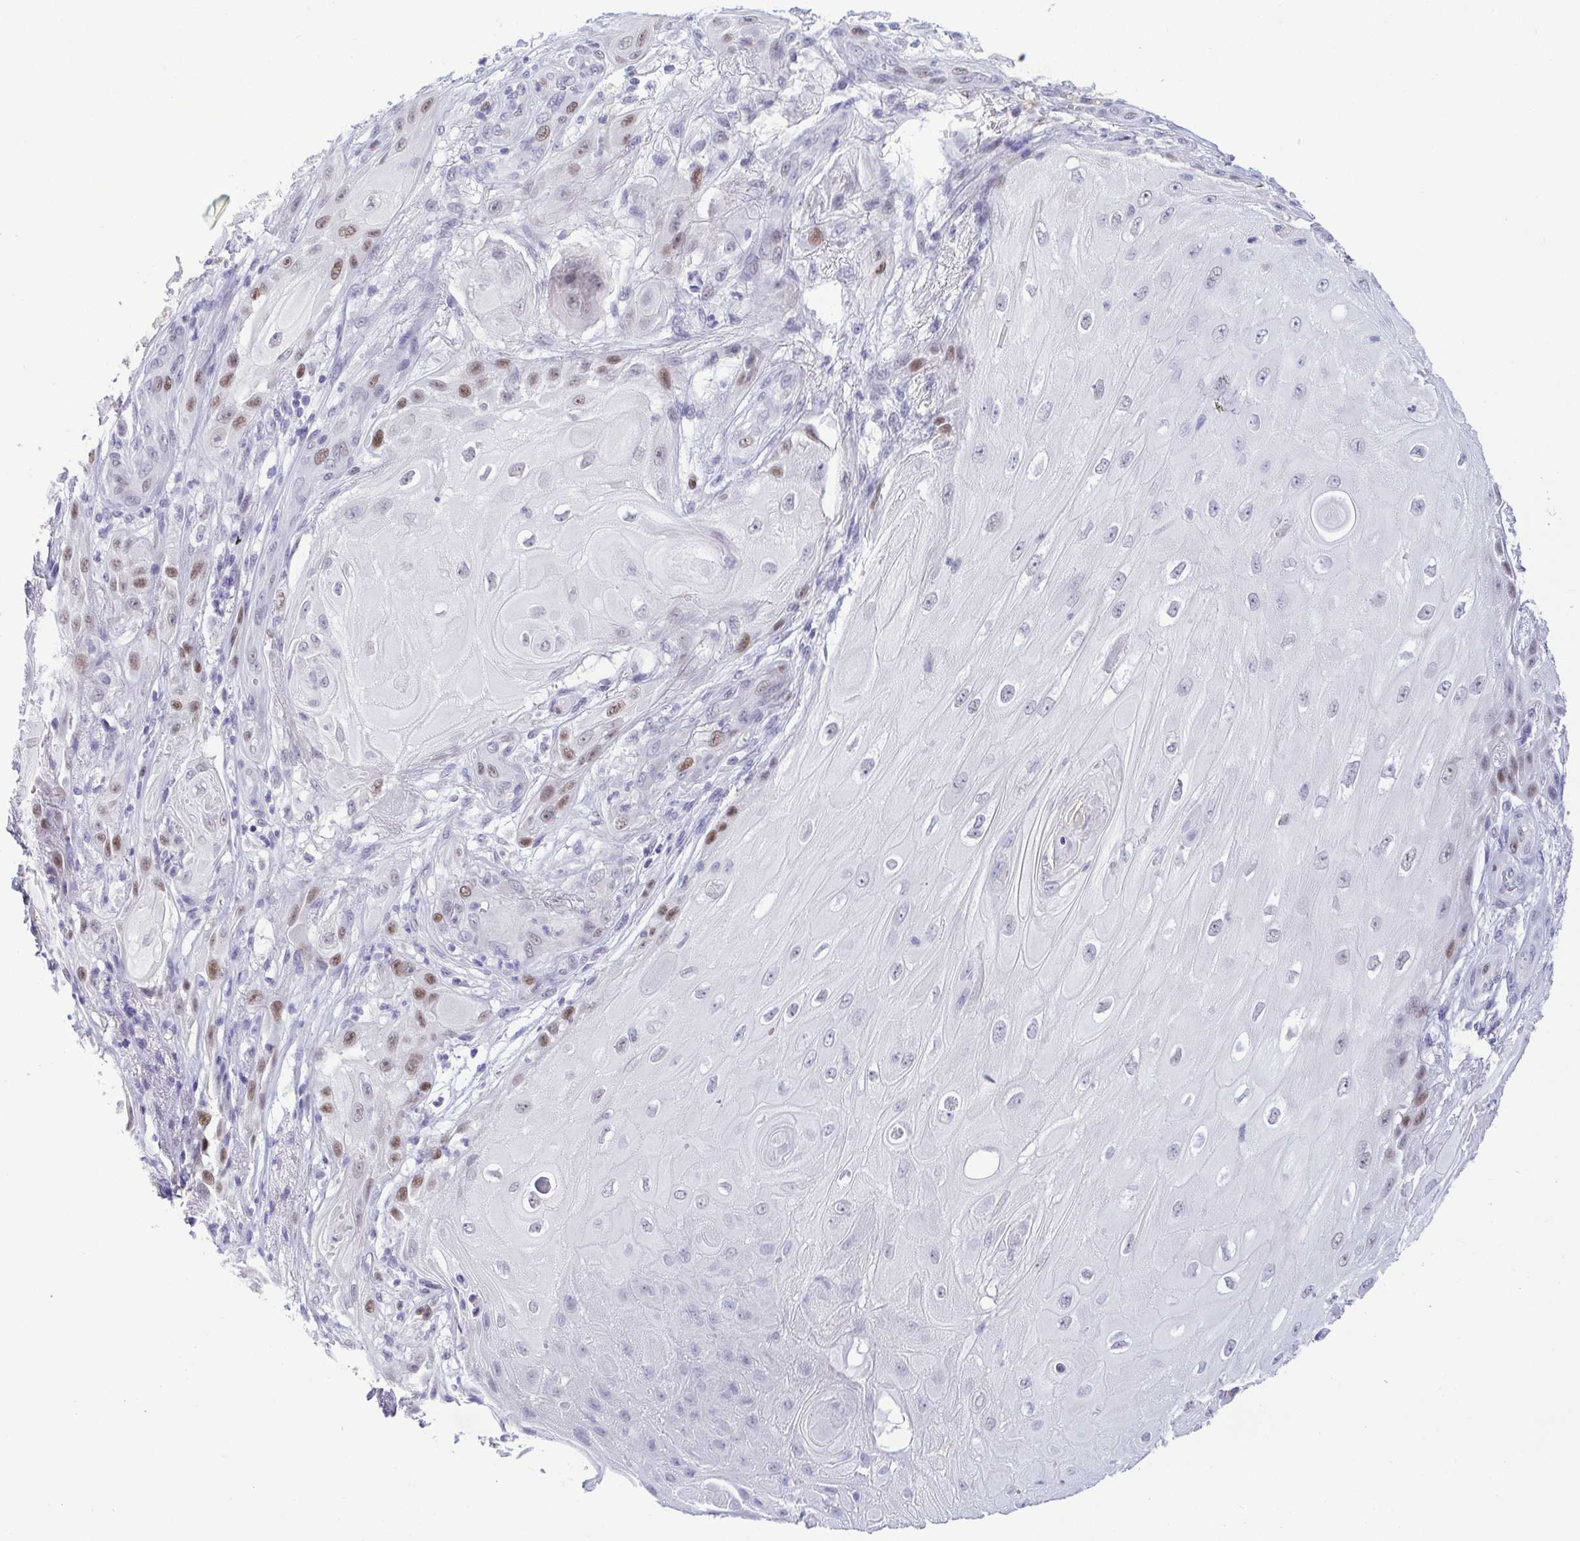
{"staining": {"intensity": "moderate", "quantity": "<25%", "location": "nuclear"}, "tissue": "skin cancer", "cell_type": "Tumor cells", "image_type": "cancer", "snomed": [{"axis": "morphology", "description": "Squamous cell carcinoma, NOS"}, {"axis": "topography", "description": "Skin"}], "caption": "Immunohistochemistry histopathology image of neoplastic tissue: squamous cell carcinoma (skin) stained using immunohistochemistry (IHC) exhibits low levels of moderate protein expression localized specifically in the nuclear of tumor cells, appearing as a nuclear brown color.", "gene": "TIPIN", "patient": {"sex": "male", "age": 62}}